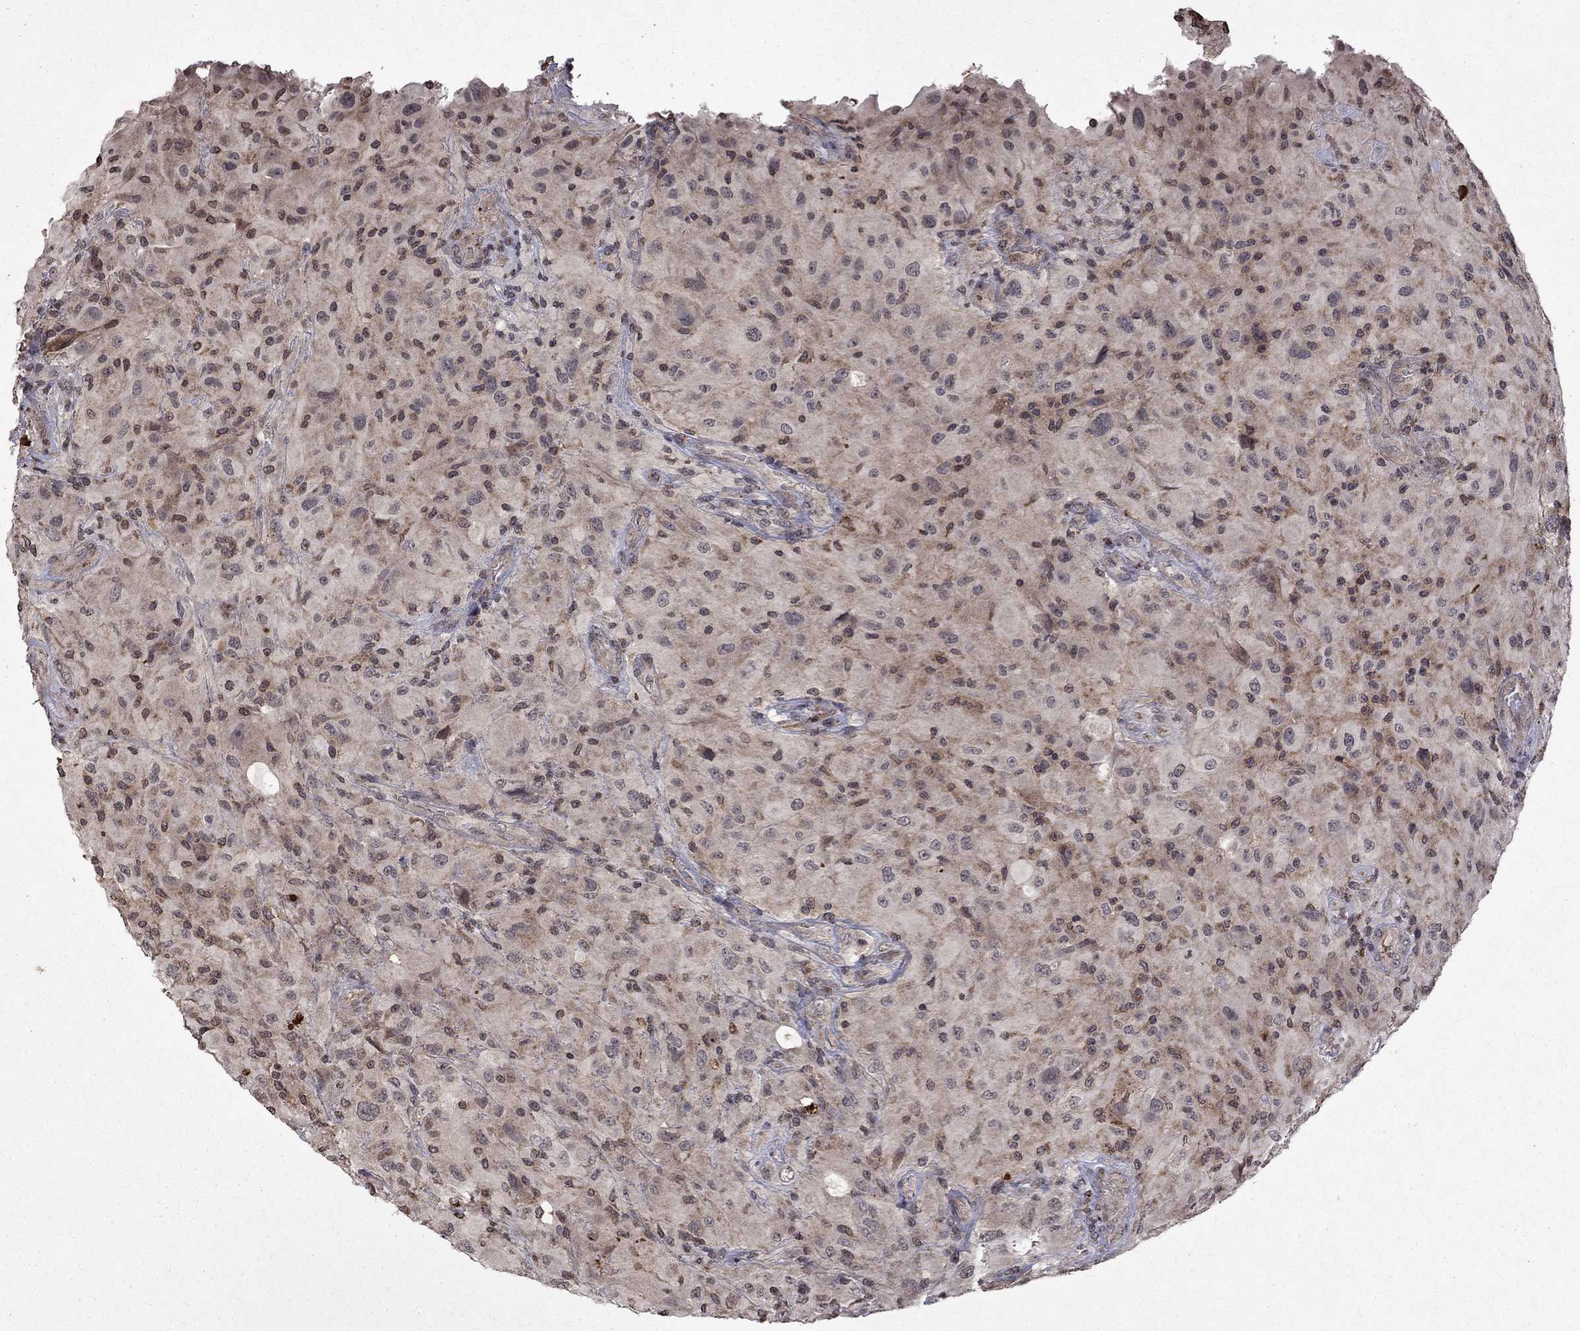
{"staining": {"intensity": "negative", "quantity": "none", "location": "none"}, "tissue": "glioma", "cell_type": "Tumor cells", "image_type": "cancer", "snomed": [{"axis": "morphology", "description": "Glioma, malignant, High grade"}, {"axis": "topography", "description": "Cerebral cortex"}], "caption": "Tumor cells show no significant protein positivity in high-grade glioma (malignant).", "gene": "NLGN1", "patient": {"sex": "male", "age": 35}}